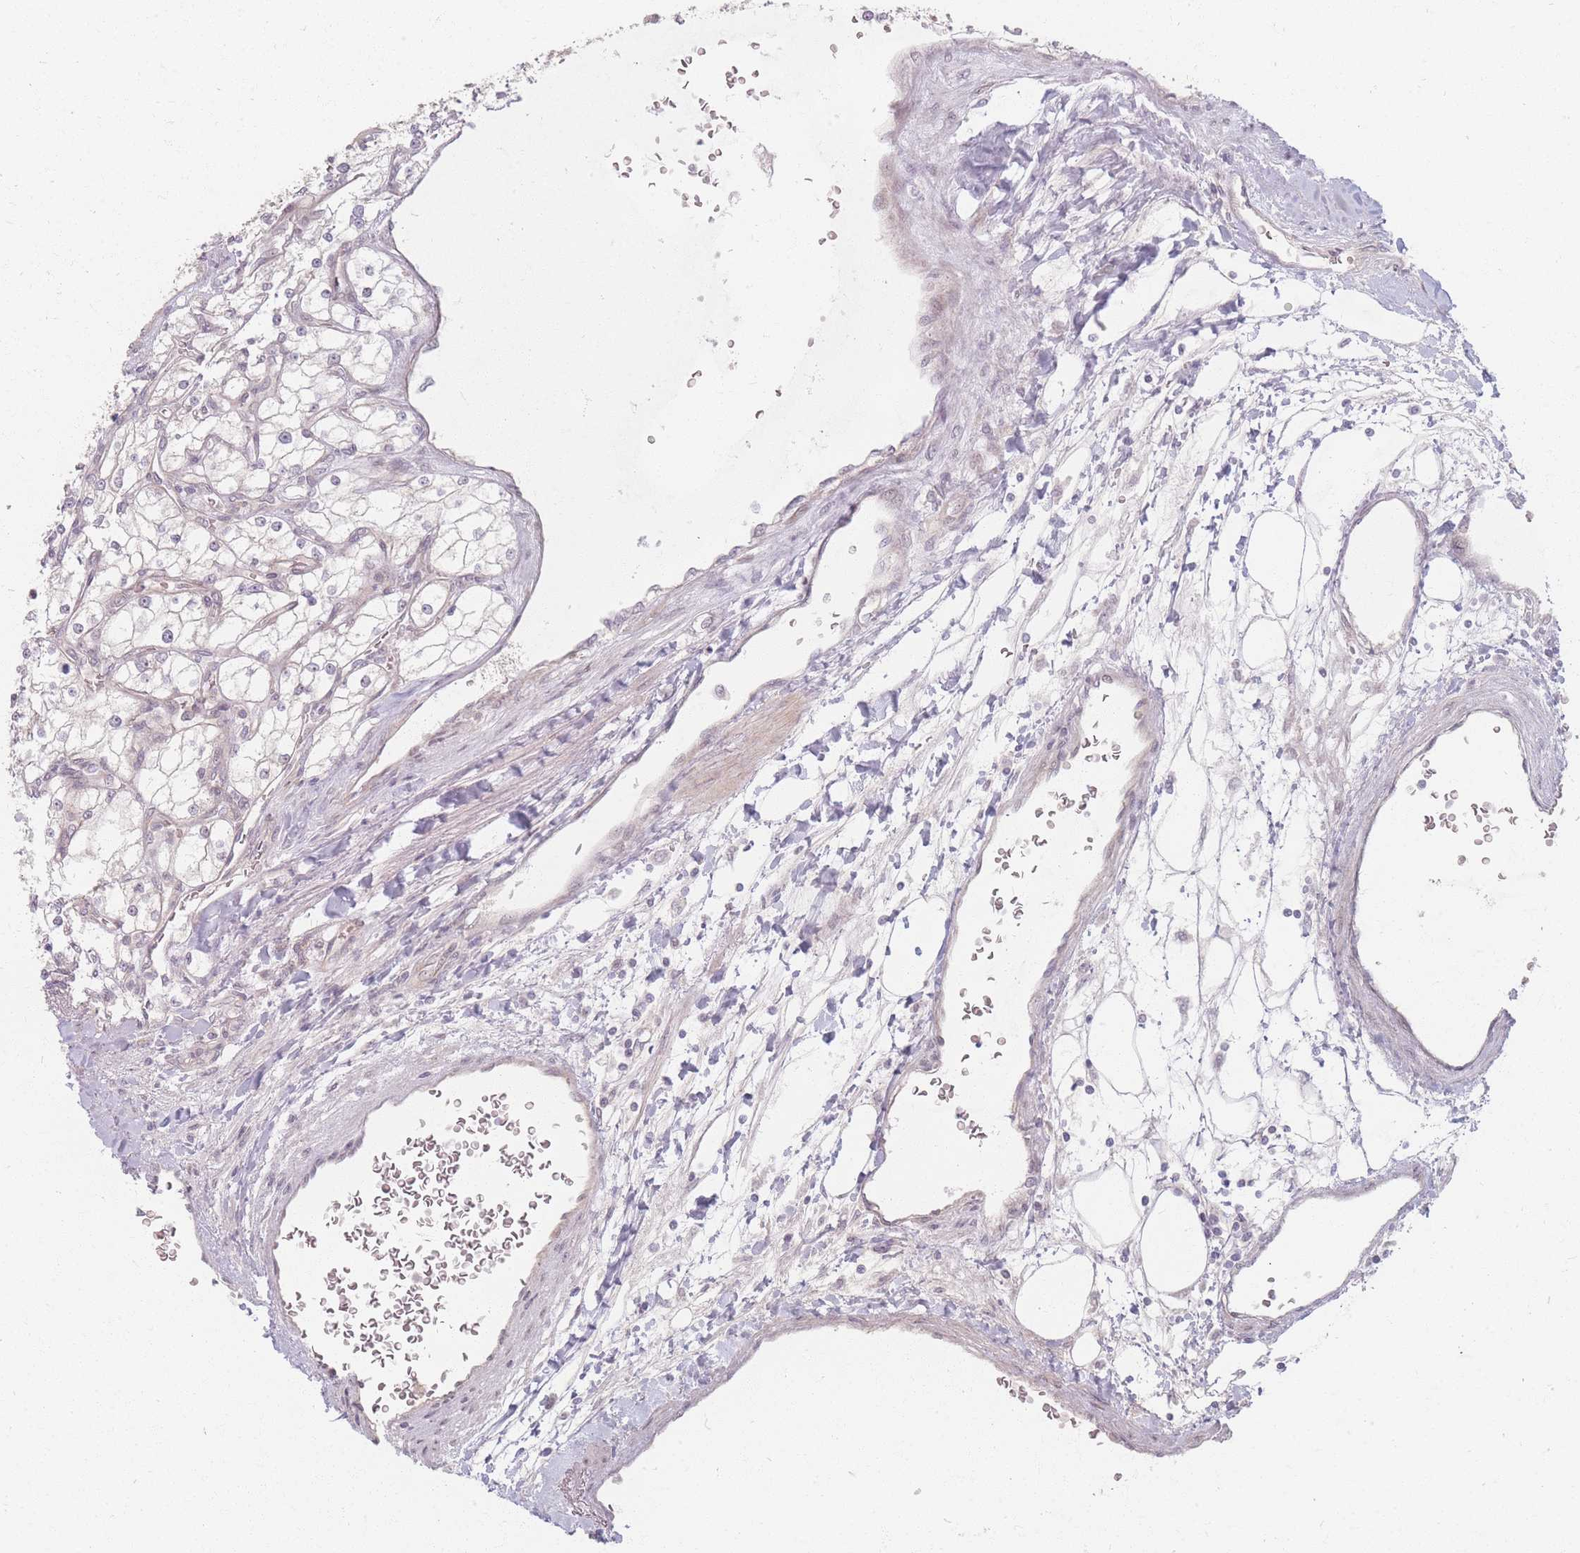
{"staining": {"intensity": "negative", "quantity": "none", "location": "none"}, "tissue": "renal cancer", "cell_type": "Tumor cells", "image_type": "cancer", "snomed": [{"axis": "morphology", "description": "Adenocarcinoma, NOS"}, {"axis": "topography", "description": "Kidney"}], "caption": "This photomicrograph is of renal cancer (adenocarcinoma) stained with immunohistochemistry (IHC) to label a protein in brown with the nuclei are counter-stained blue. There is no positivity in tumor cells.", "gene": "GABRA6", "patient": {"sex": "male", "age": 80}}